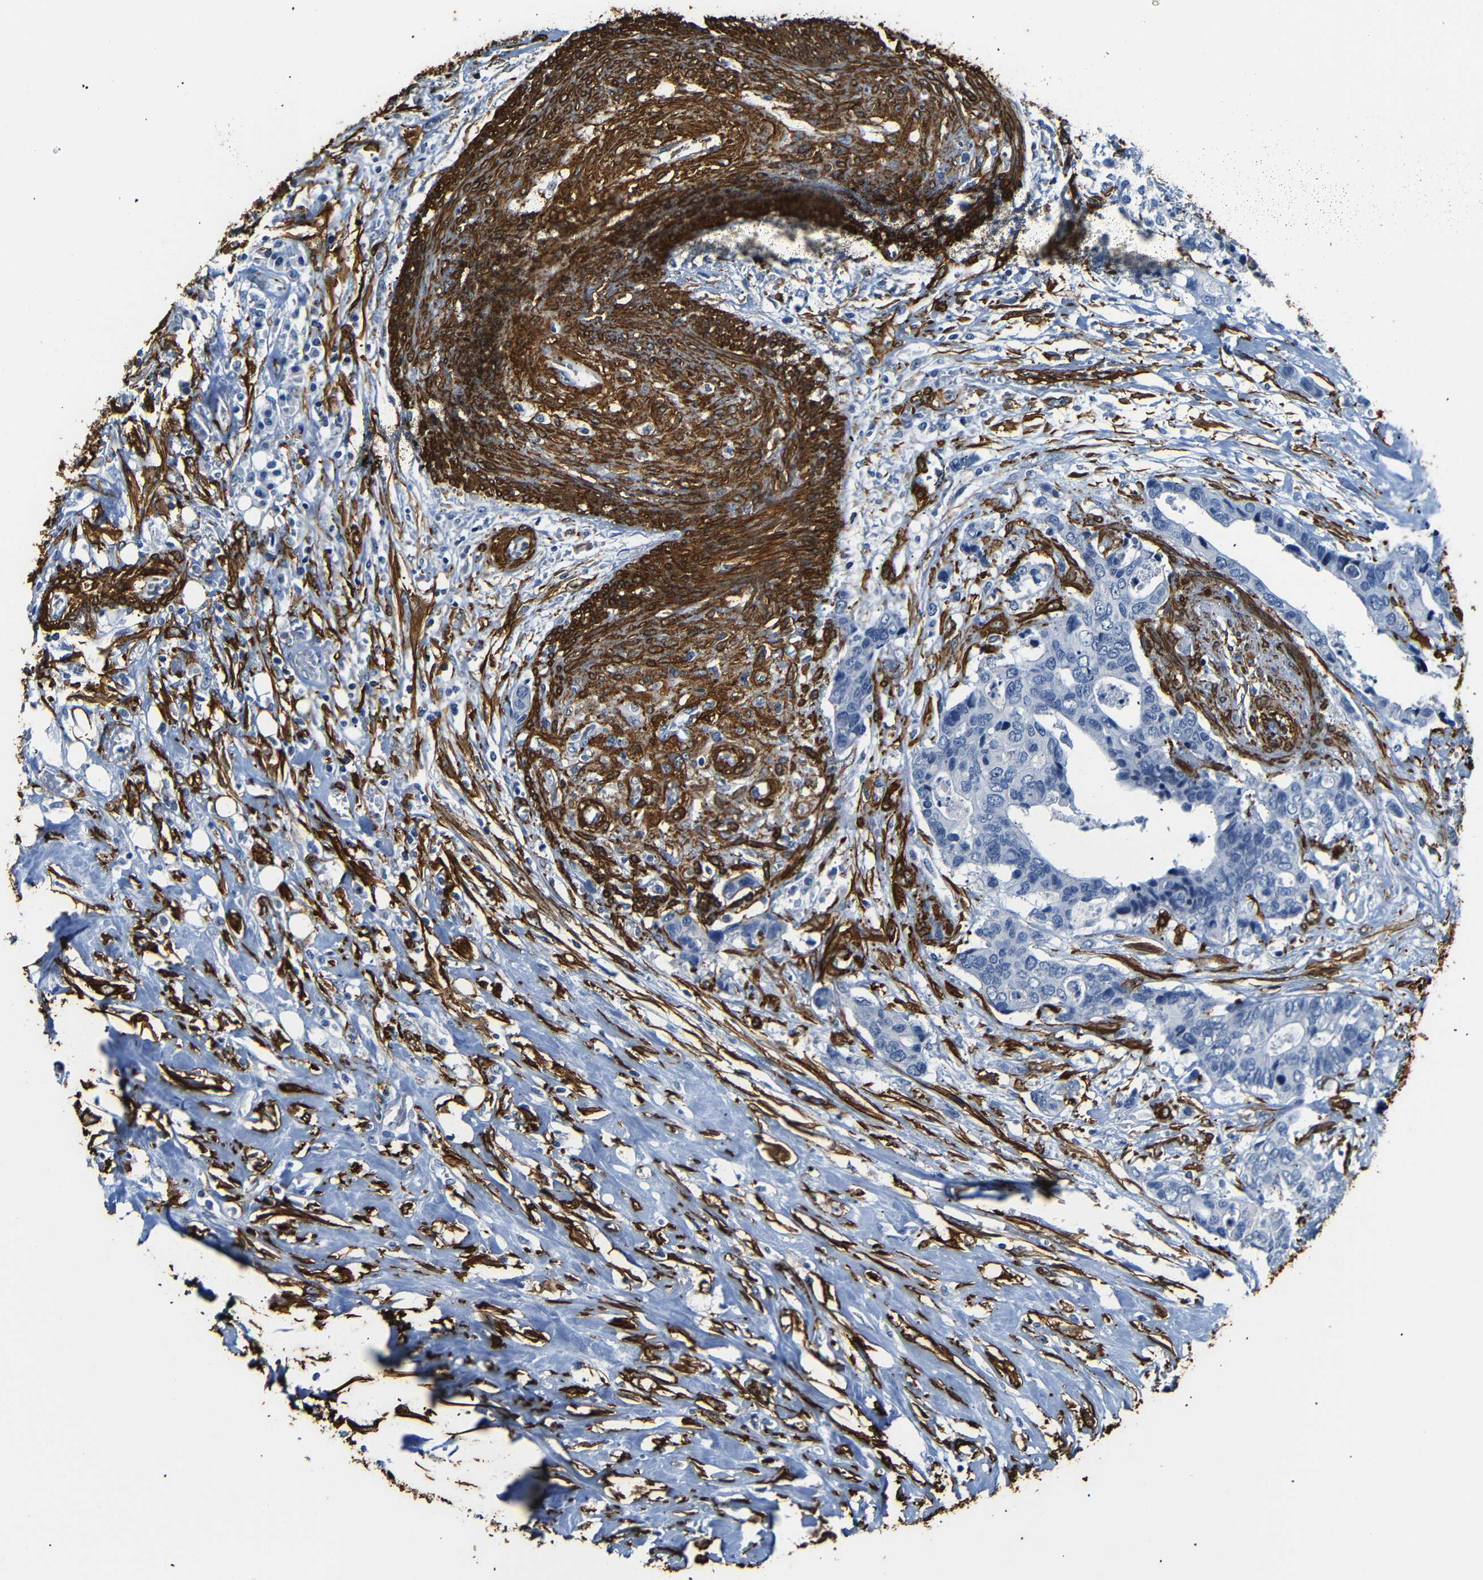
{"staining": {"intensity": "negative", "quantity": "none", "location": "none"}, "tissue": "colorectal cancer", "cell_type": "Tumor cells", "image_type": "cancer", "snomed": [{"axis": "morphology", "description": "Adenocarcinoma, NOS"}, {"axis": "topography", "description": "Rectum"}], "caption": "IHC image of neoplastic tissue: human adenocarcinoma (colorectal) stained with DAB (3,3'-diaminobenzidine) exhibits no significant protein expression in tumor cells.", "gene": "ACTA2", "patient": {"sex": "male", "age": 55}}